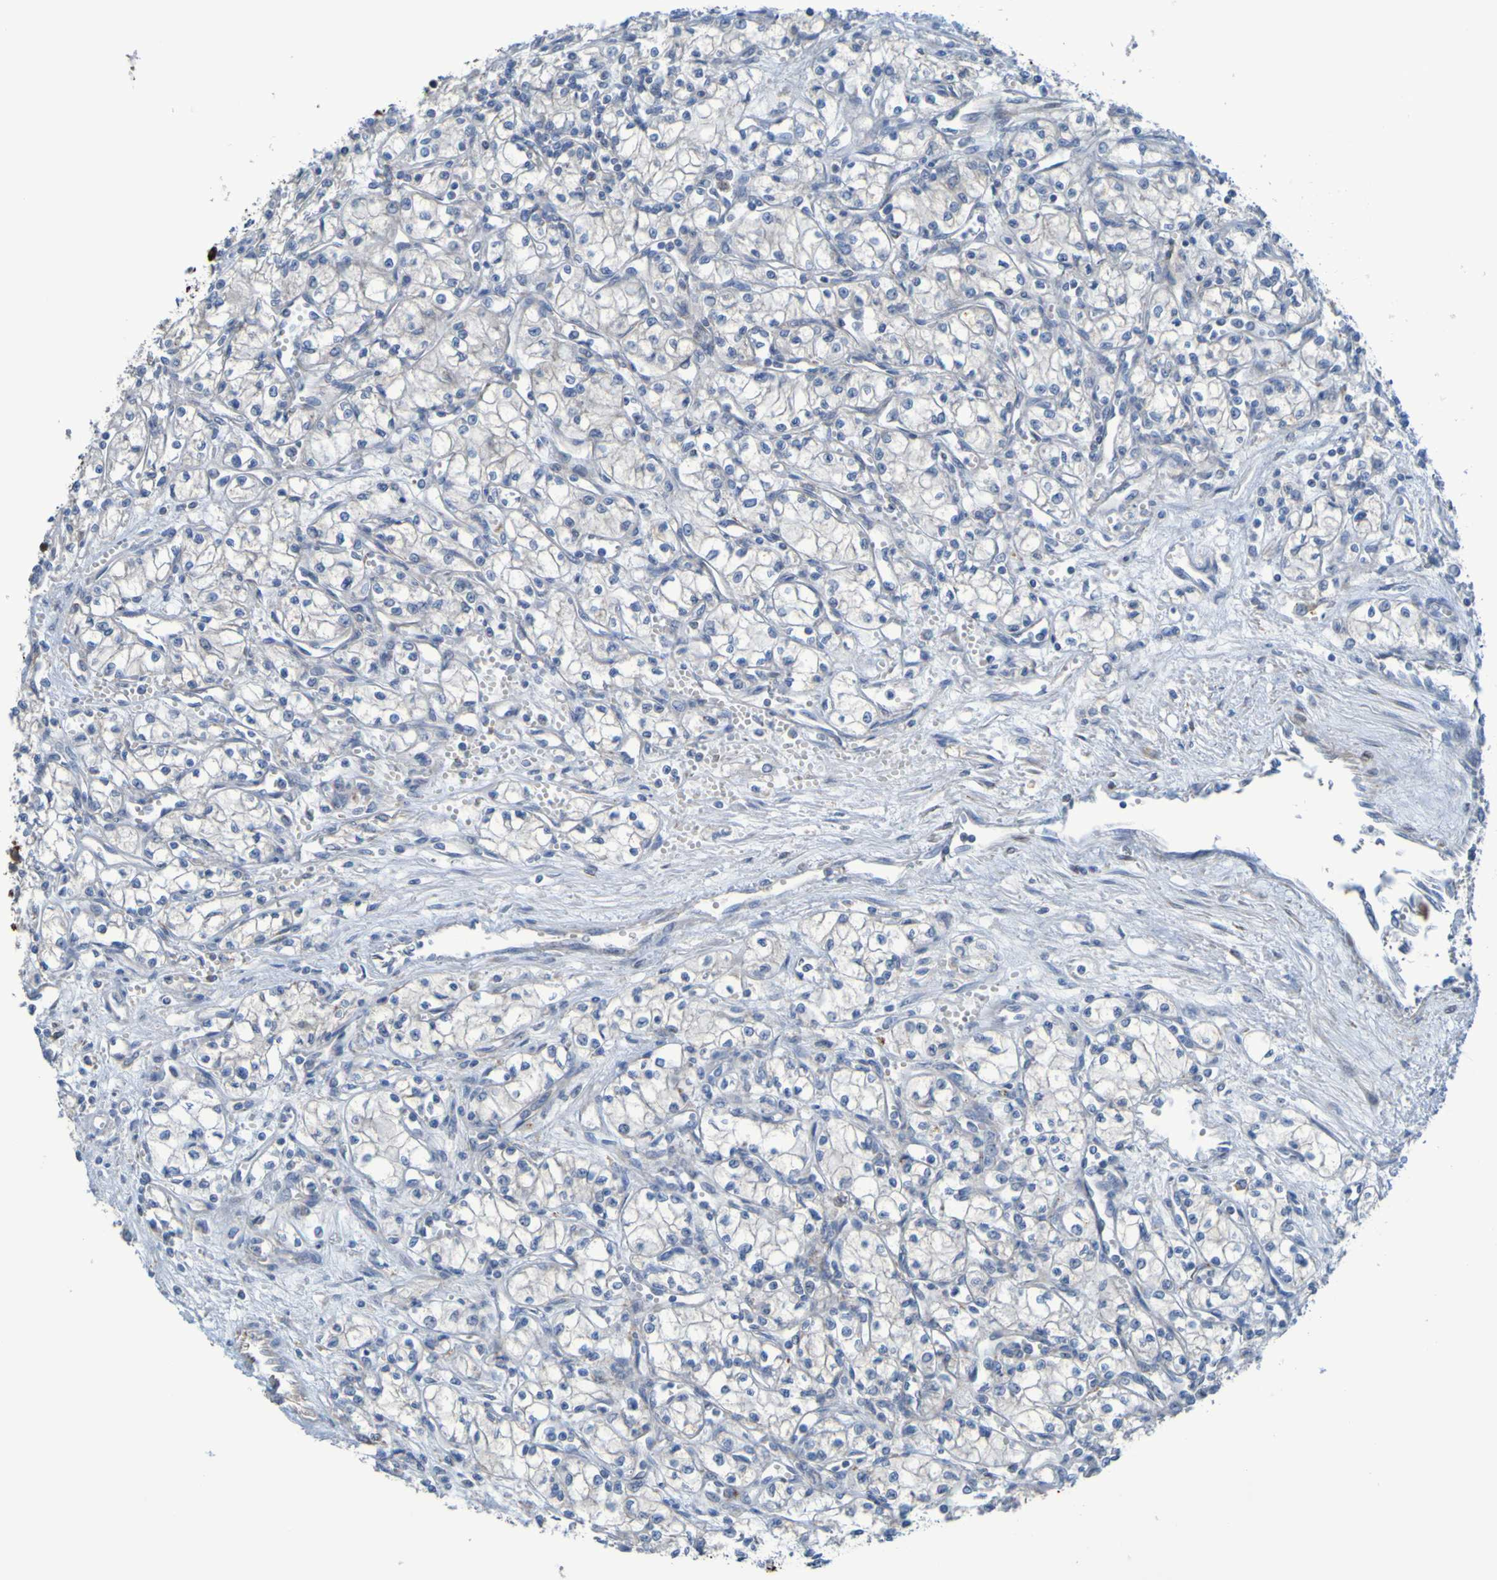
{"staining": {"intensity": "negative", "quantity": "none", "location": "none"}, "tissue": "renal cancer", "cell_type": "Tumor cells", "image_type": "cancer", "snomed": [{"axis": "morphology", "description": "Normal tissue, NOS"}, {"axis": "morphology", "description": "Adenocarcinoma, NOS"}, {"axis": "topography", "description": "Kidney"}], "caption": "This is a photomicrograph of immunohistochemistry staining of renal cancer, which shows no expression in tumor cells.", "gene": "NPRL3", "patient": {"sex": "male", "age": 59}}